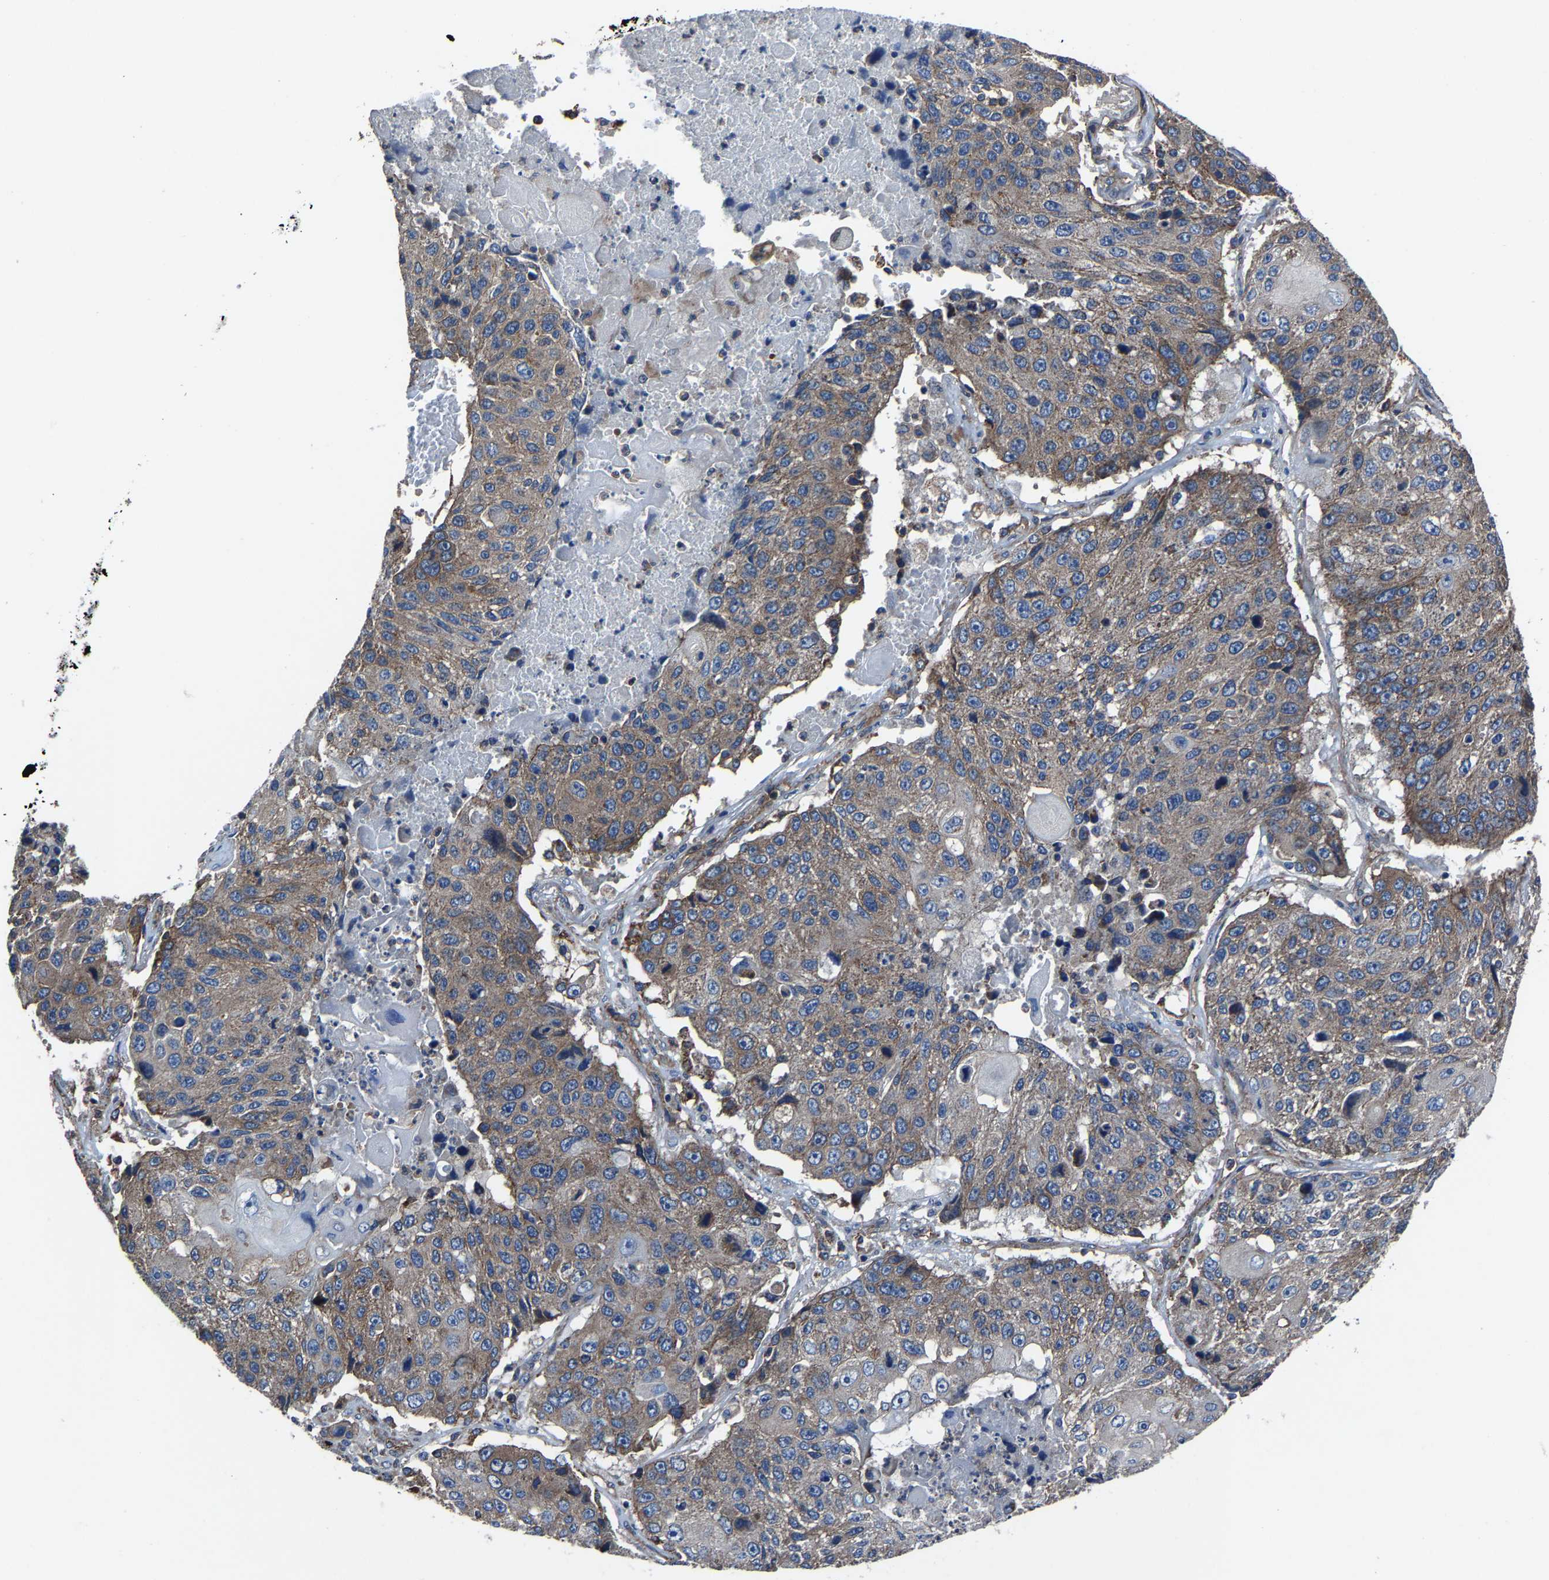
{"staining": {"intensity": "weak", "quantity": ">75%", "location": "cytoplasmic/membranous"}, "tissue": "lung cancer", "cell_type": "Tumor cells", "image_type": "cancer", "snomed": [{"axis": "morphology", "description": "Squamous cell carcinoma, NOS"}, {"axis": "topography", "description": "Lung"}], "caption": "Protein expression analysis of squamous cell carcinoma (lung) exhibits weak cytoplasmic/membranous positivity in about >75% of tumor cells. Using DAB (3,3'-diaminobenzidine) (brown) and hematoxylin (blue) stains, captured at high magnification using brightfield microscopy.", "gene": "KIAA1958", "patient": {"sex": "male", "age": 61}}